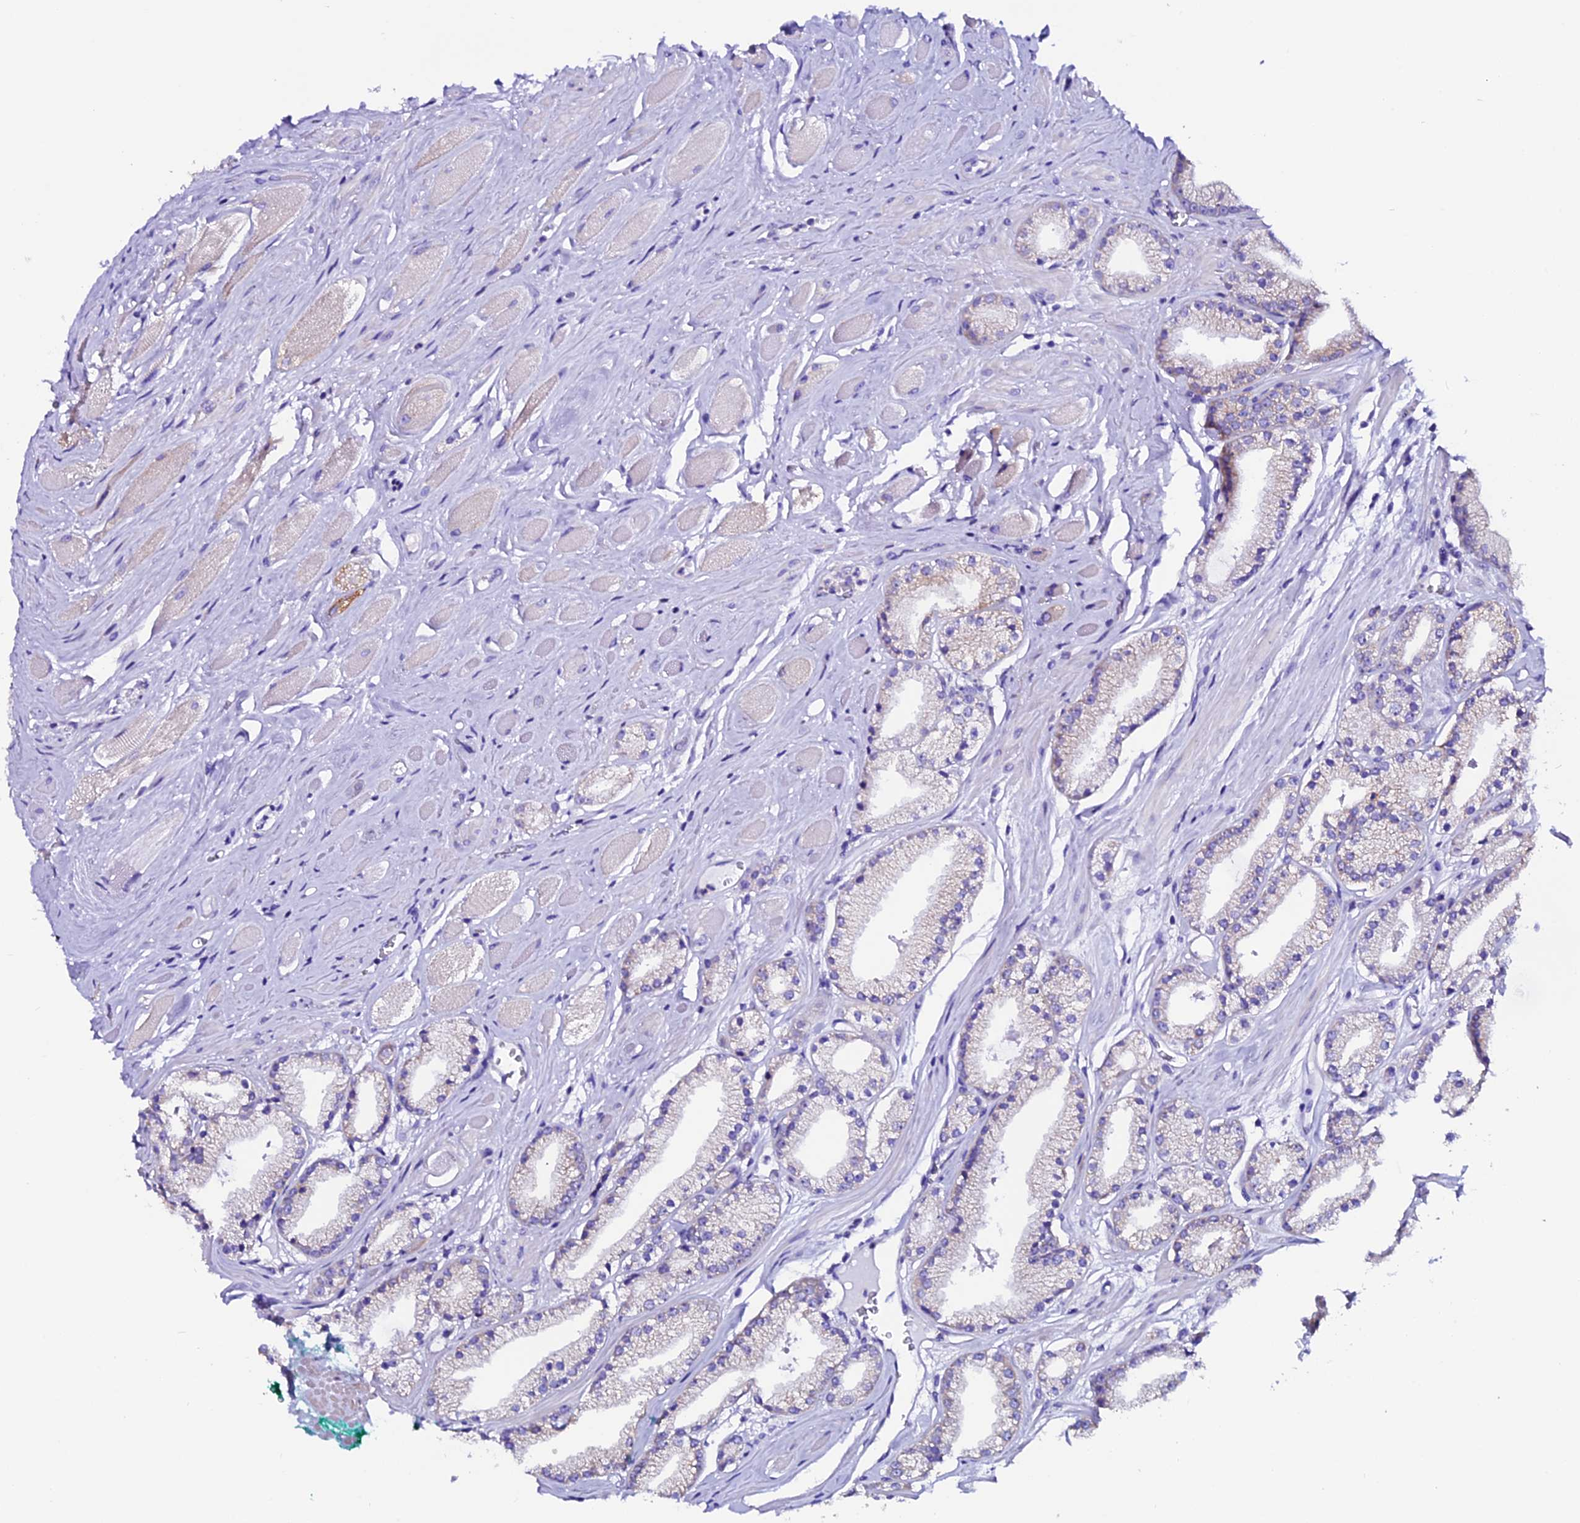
{"staining": {"intensity": "negative", "quantity": "none", "location": "none"}, "tissue": "prostate cancer", "cell_type": "Tumor cells", "image_type": "cancer", "snomed": [{"axis": "morphology", "description": "Adenocarcinoma, High grade"}, {"axis": "topography", "description": "Prostate"}], "caption": "Prostate cancer was stained to show a protein in brown. There is no significant staining in tumor cells. (DAB (3,3'-diaminobenzidine) immunohistochemistry (IHC) visualized using brightfield microscopy, high magnification).", "gene": "COMTD1", "patient": {"sex": "male", "age": 67}}